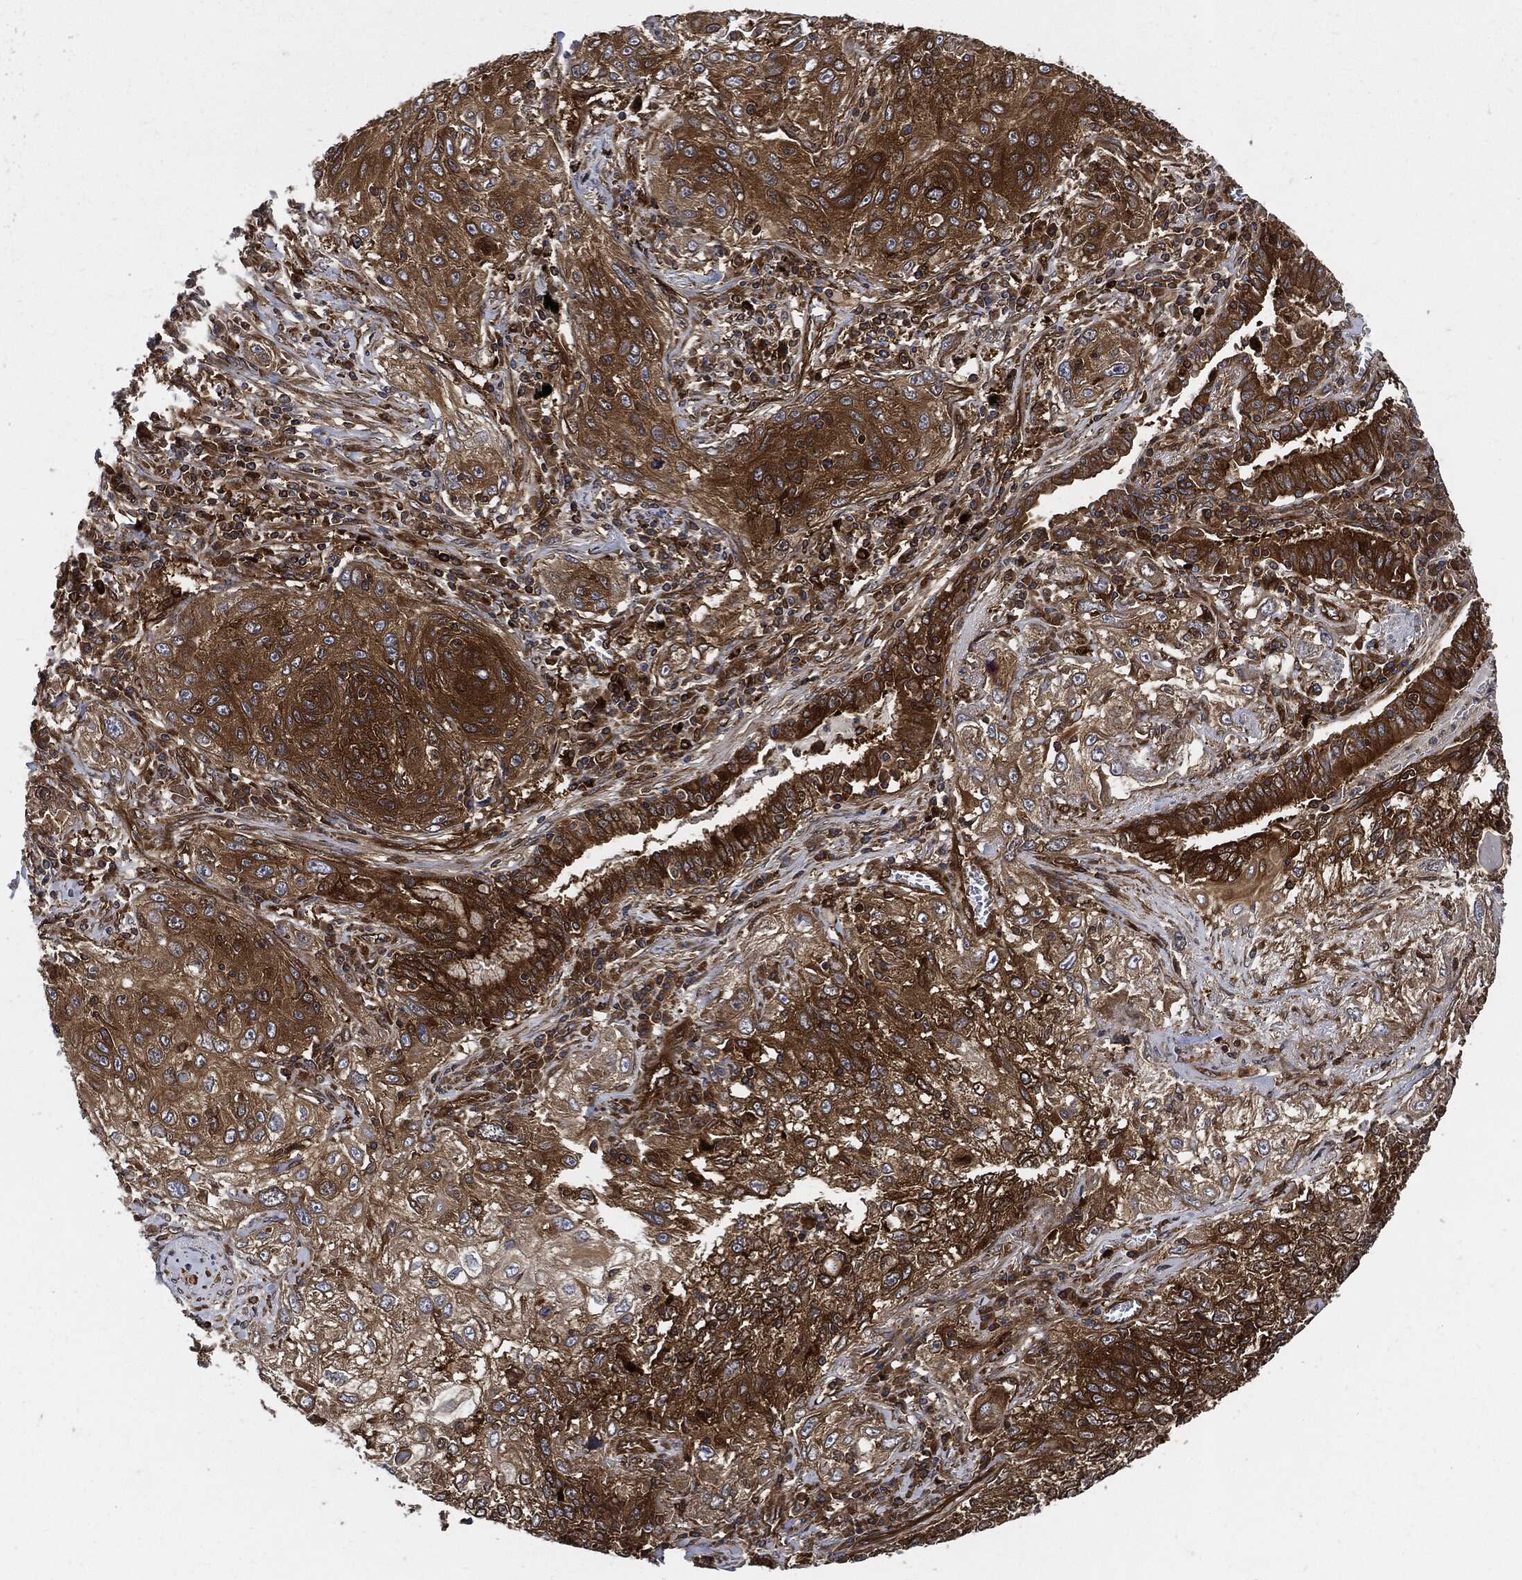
{"staining": {"intensity": "strong", "quantity": ">75%", "location": "cytoplasmic/membranous"}, "tissue": "lung cancer", "cell_type": "Tumor cells", "image_type": "cancer", "snomed": [{"axis": "morphology", "description": "Squamous cell carcinoma, NOS"}, {"axis": "topography", "description": "Lung"}], "caption": "Lung squamous cell carcinoma stained for a protein (brown) reveals strong cytoplasmic/membranous positive positivity in approximately >75% of tumor cells.", "gene": "XPNPEP1", "patient": {"sex": "female", "age": 69}}